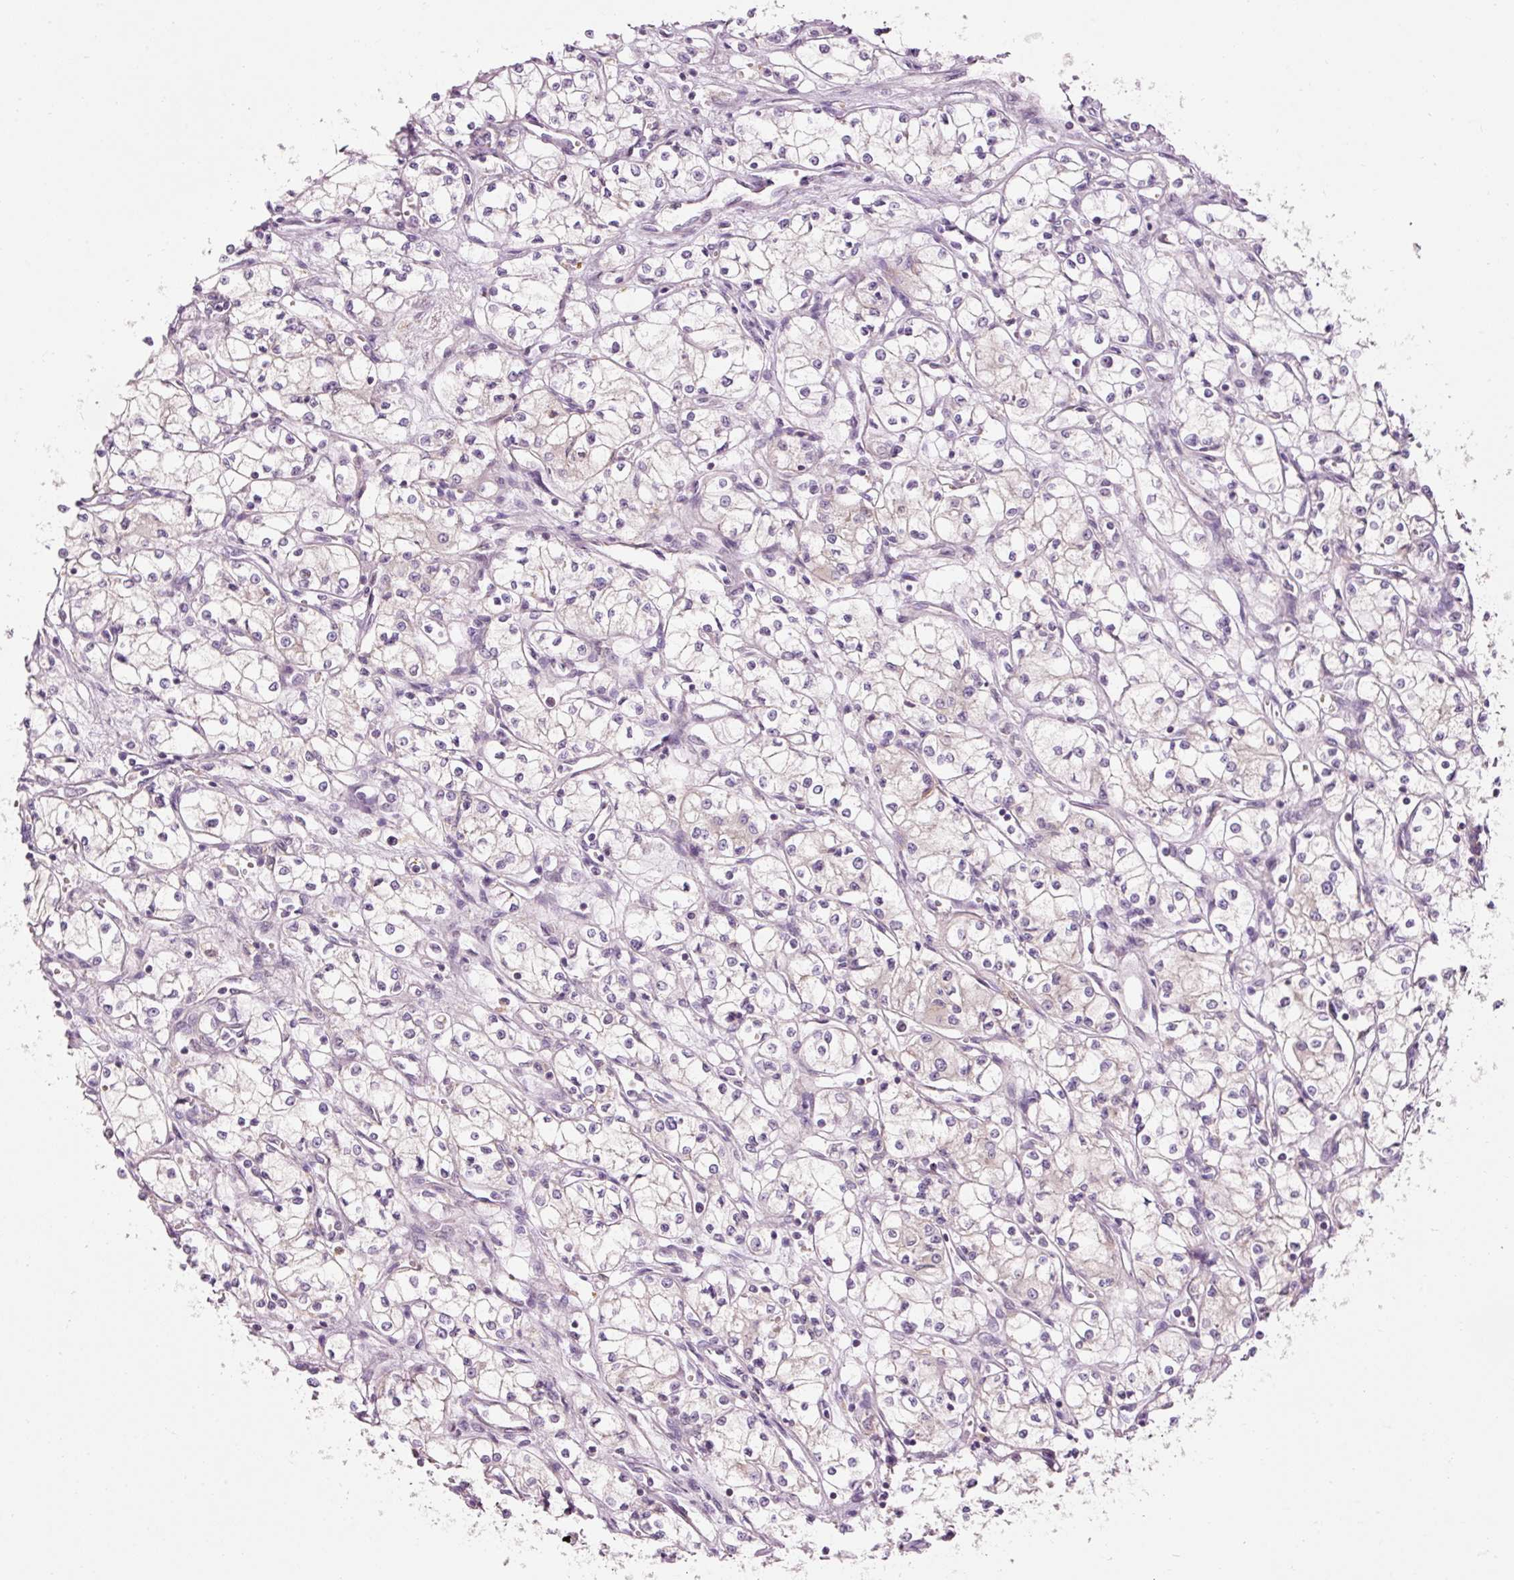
{"staining": {"intensity": "negative", "quantity": "none", "location": "none"}, "tissue": "renal cancer", "cell_type": "Tumor cells", "image_type": "cancer", "snomed": [{"axis": "morphology", "description": "Normal tissue, NOS"}, {"axis": "morphology", "description": "Adenocarcinoma, NOS"}, {"axis": "topography", "description": "Kidney"}], "caption": "The image exhibits no staining of tumor cells in renal cancer (adenocarcinoma).", "gene": "NAPA", "patient": {"sex": "male", "age": 59}}